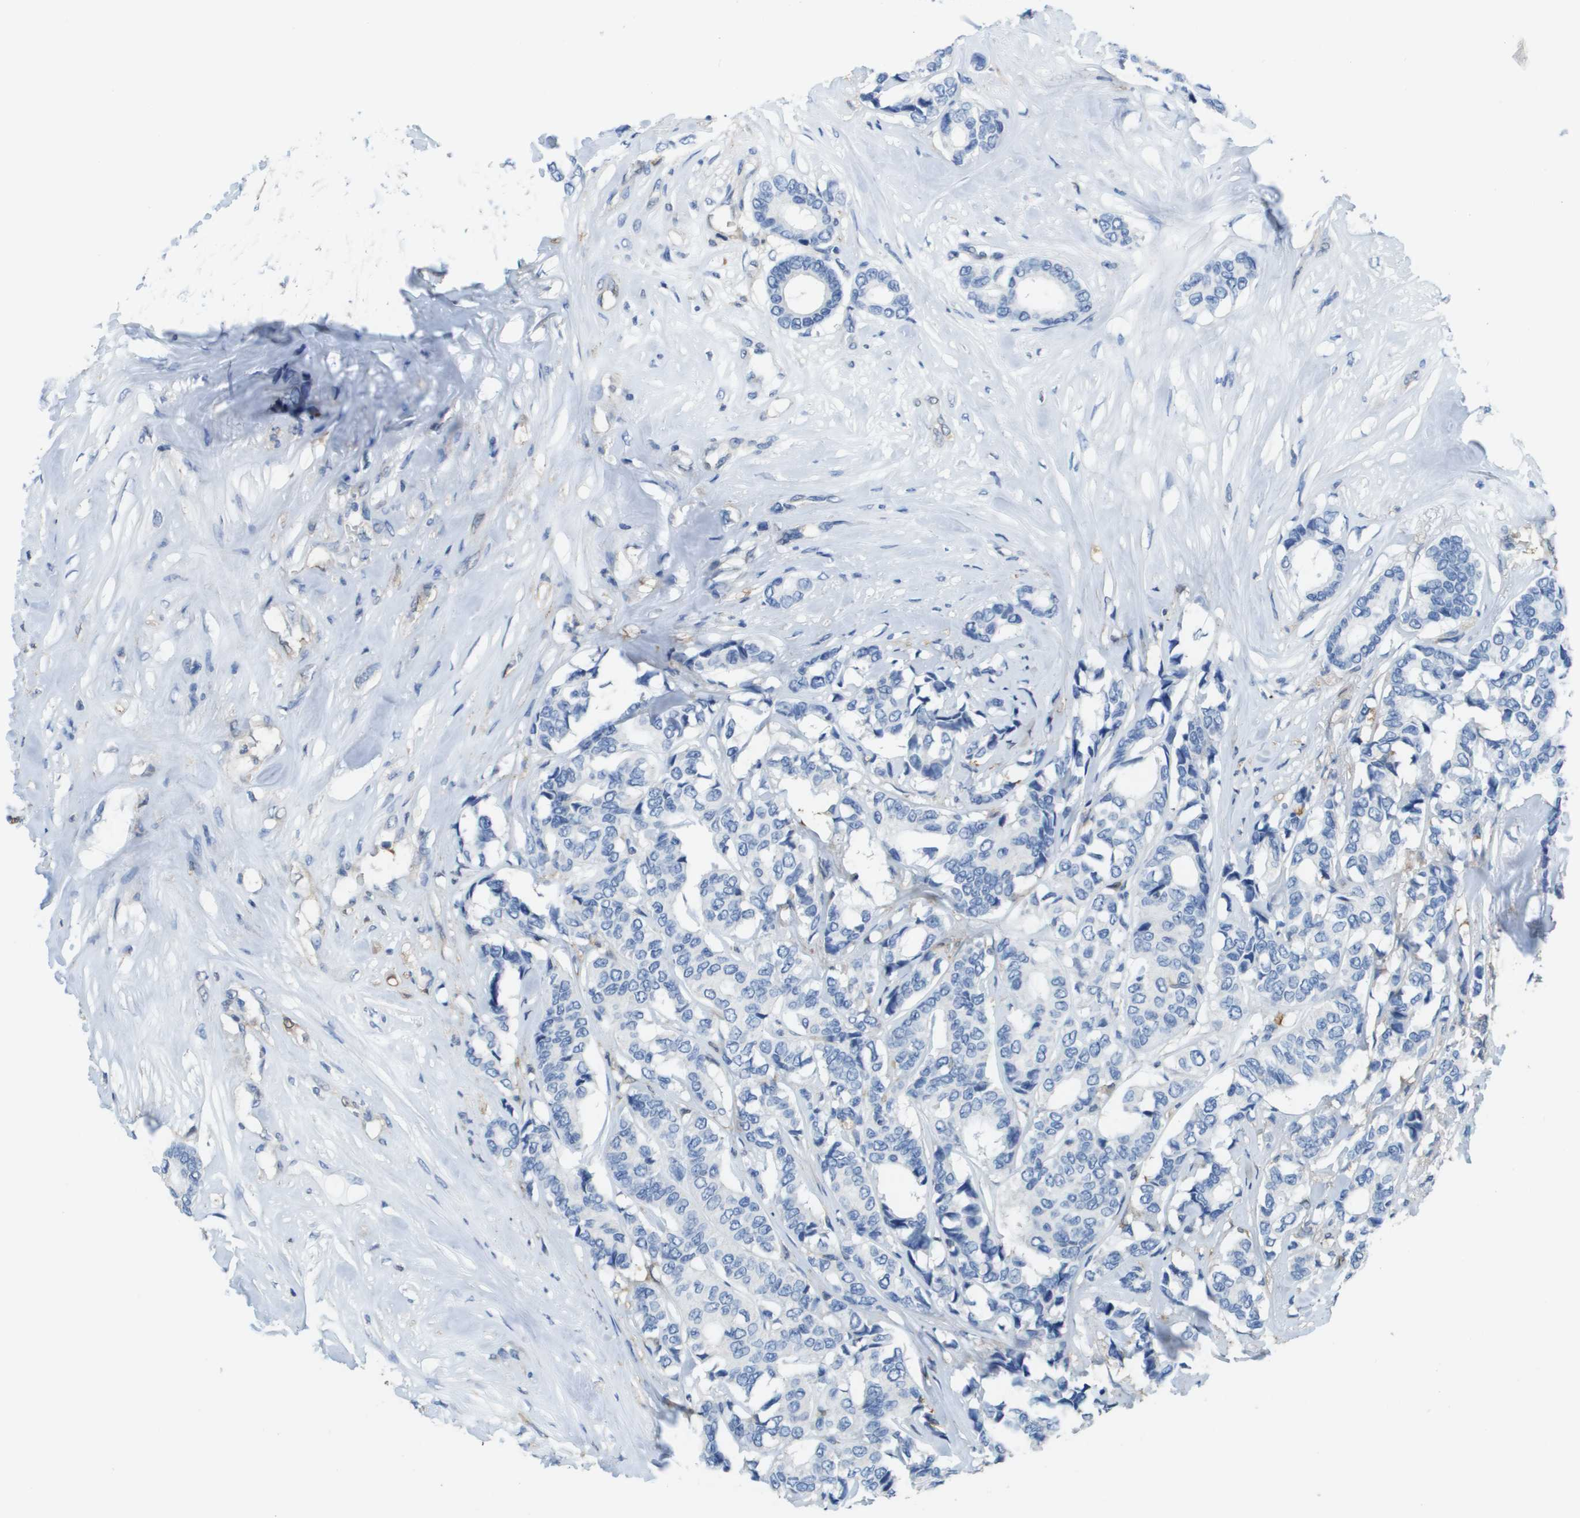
{"staining": {"intensity": "negative", "quantity": "none", "location": "none"}, "tissue": "breast cancer", "cell_type": "Tumor cells", "image_type": "cancer", "snomed": [{"axis": "morphology", "description": "Duct carcinoma"}, {"axis": "topography", "description": "Breast"}], "caption": "IHC photomicrograph of neoplastic tissue: human breast intraductal carcinoma stained with DAB (3,3'-diaminobenzidine) reveals no significant protein expression in tumor cells.", "gene": "FABP5", "patient": {"sex": "female", "age": 87}}